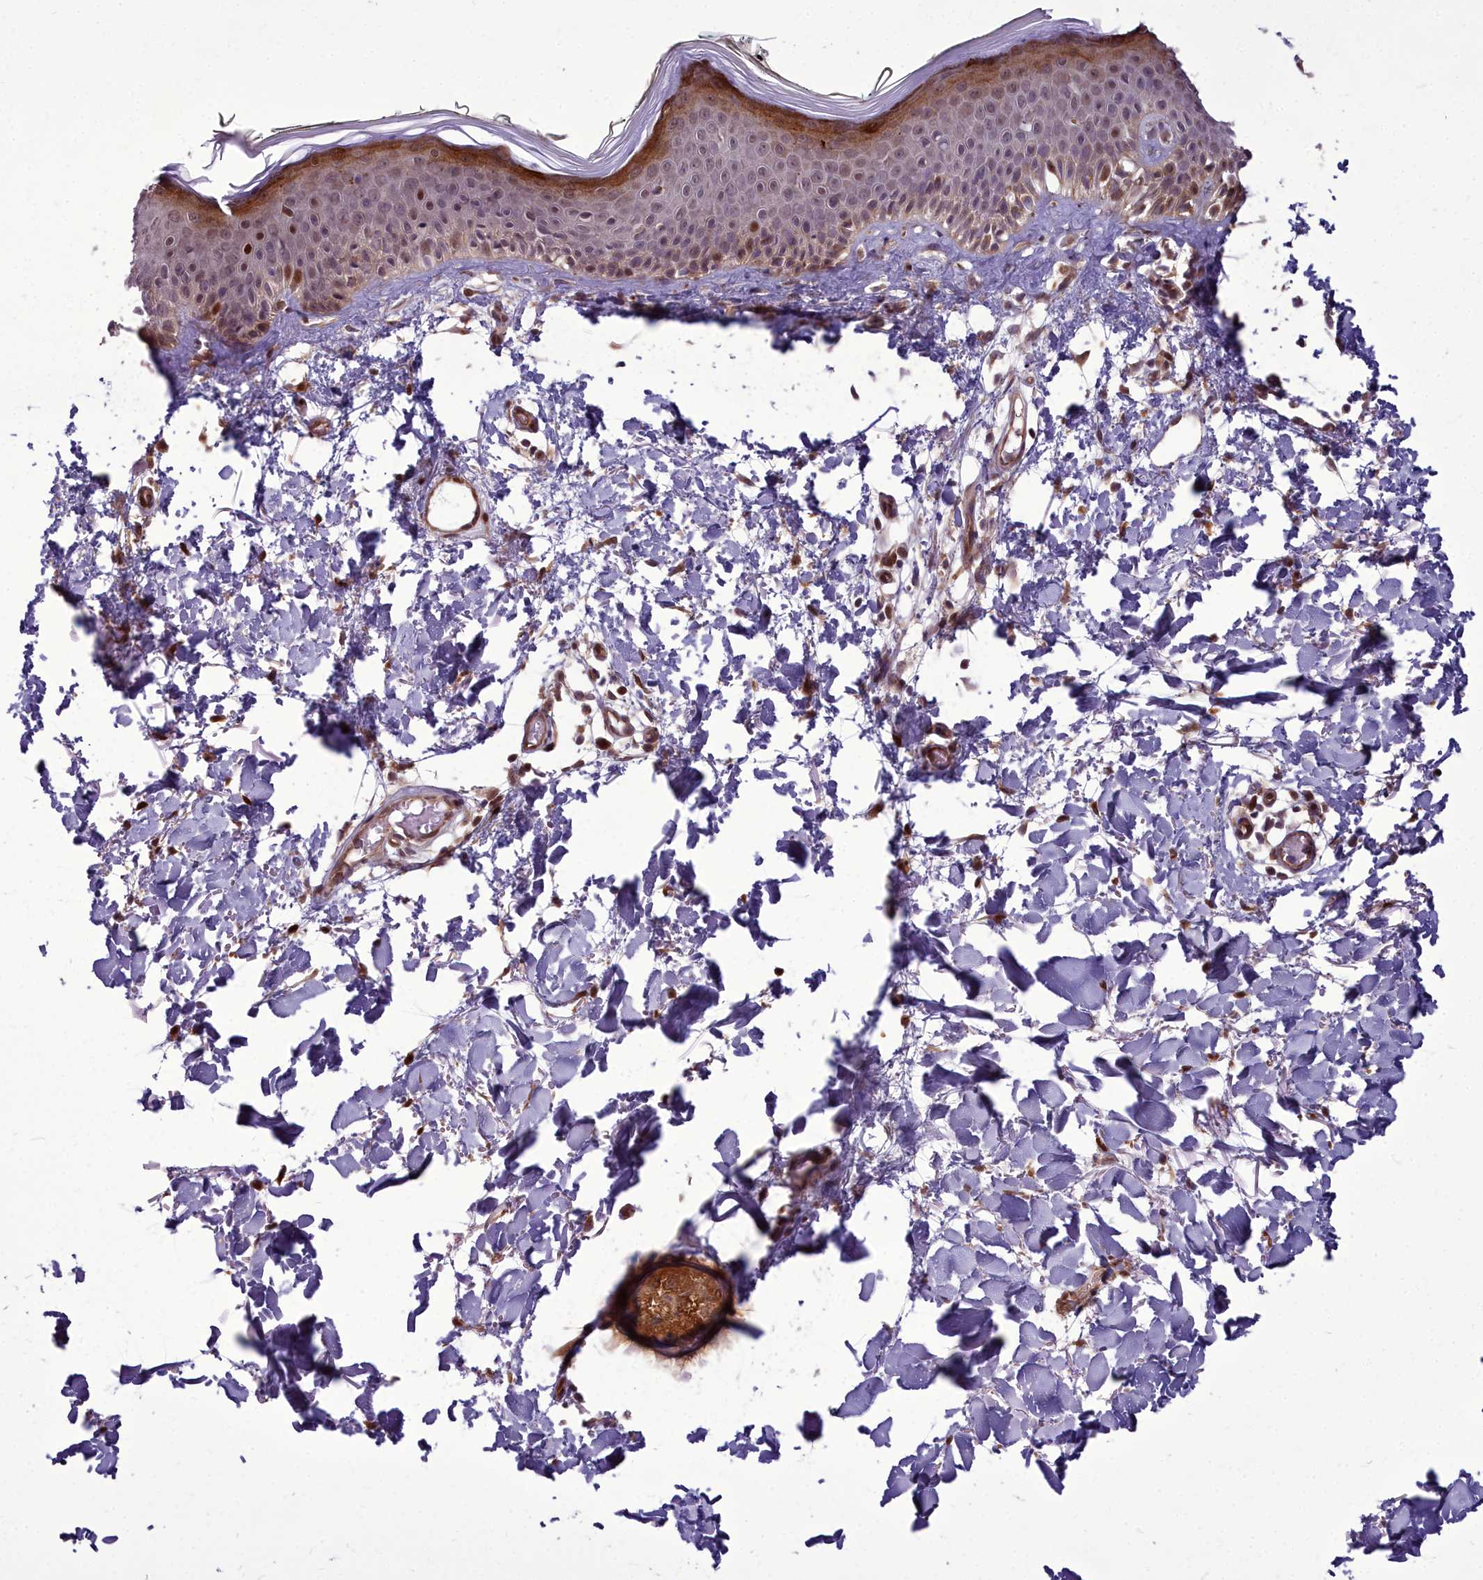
{"staining": {"intensity": "negative", "quantity": "none", "location": "none"}, "tissue": "skin", "cell_type": "Fibroblasts", "image_type": "normal", "snomed": [{"axis": "morphology", "description": "Normal tissue, NOS"}, {"axis": "topography", "description": "Skin"}], "caption": "The image reveals no significant staining in fibroblasts of skin.", "gene": "AP1M1", "patient": {"sex": "male", "age": 62}}